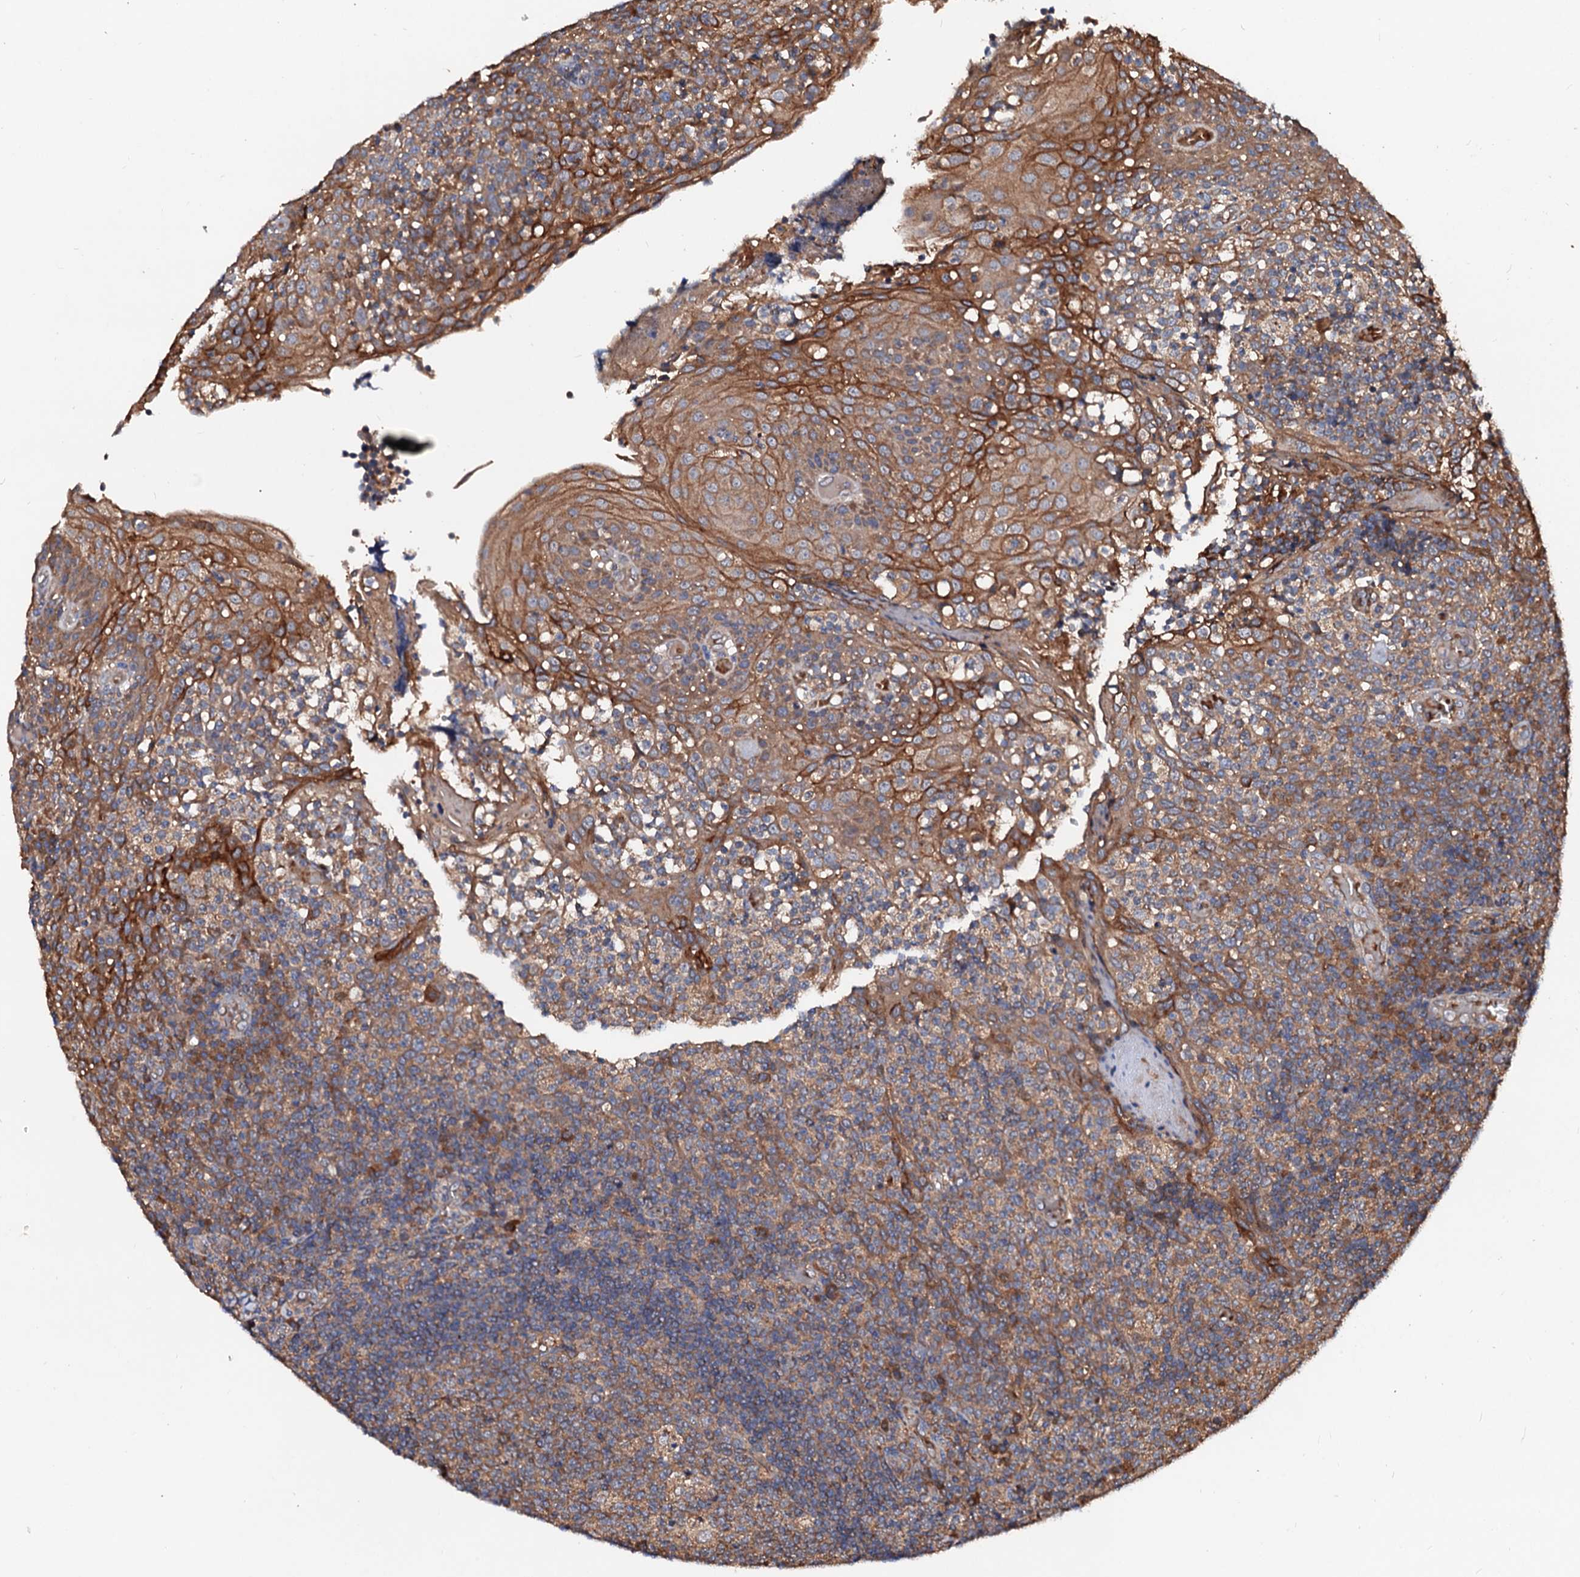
{"staining": {"intensity": "moderate", "quantity": "<25%", "location": "cytoplasmic/membranous"}, "tissue": "tonsil", "cell_type": "Germinal center cells", "image_type": "normal", "snomed": [{"axis": "morphology", "description": "Normal tissue, NOS"}, {"axis": "topography", "description": "Tonsil"}], "caption": "A low amount of moderate cytoplasmic/membranous expression is appreciated in approximately <25% of germinal center cells in unremarkable tonsil.", "gene": "EXTL1", "patient": {"sex": "female", "age": 19}}